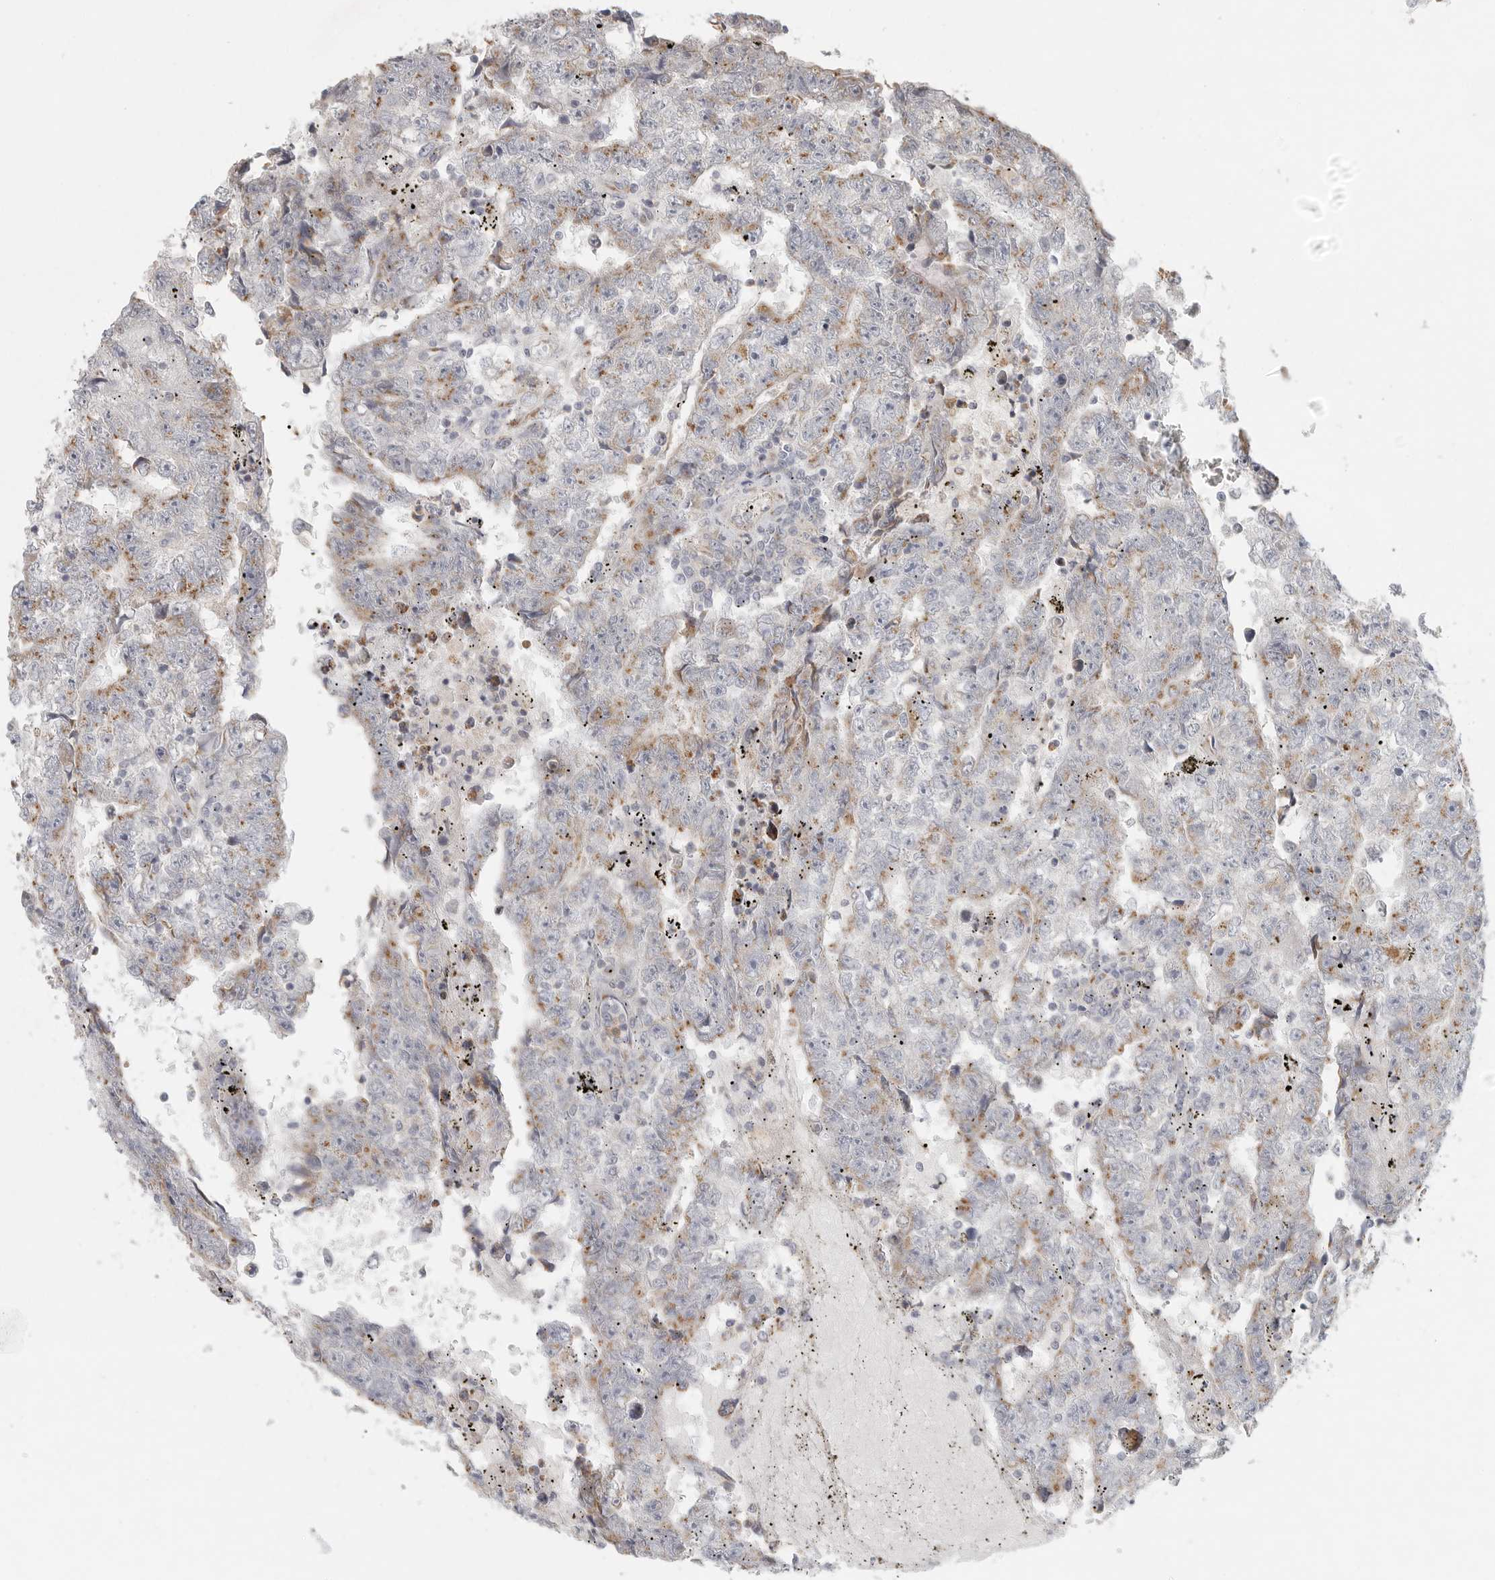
{"staining": {"intensity": "moderate", "quantity": ">75%", "location": "cytoplasmic/membranous"}, "tissue": "testis cancer", "cell_type": "Tumor cells", "image_type": "cancer", "snomed": [{"axis": "morphology", "description": "Carcinoma, Embryonal, NOS"}, {"axis": "topography", "description": "Testis"}], "caption": "Testis cancer (embryonal carcinoma) tissue displays moderate cytoplasmic/membranous expression in about >75% of tumor cells", "gene": "SLC25A26", "patient": {"sex": "male", "age": 25}}